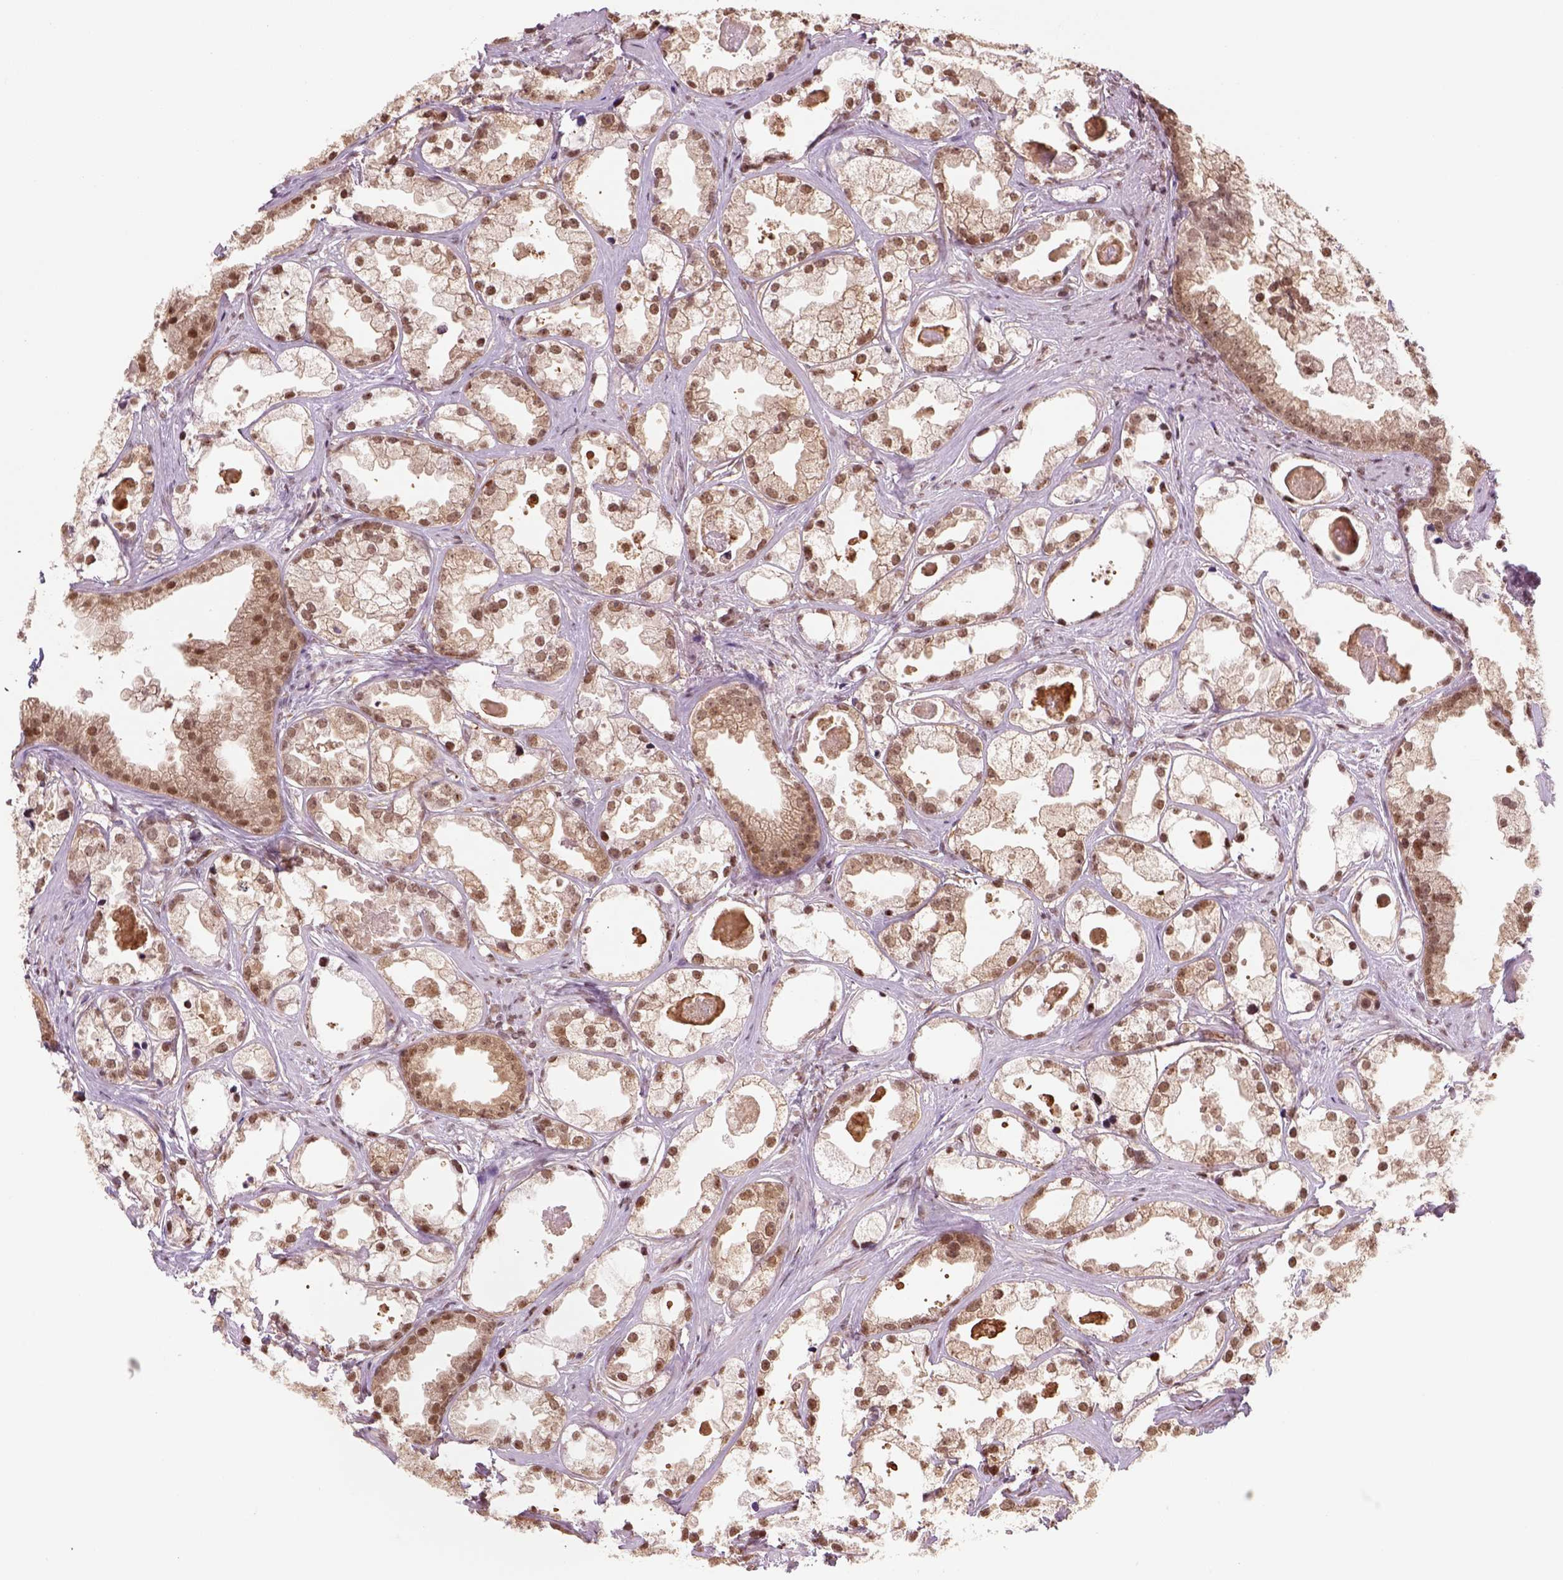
{"staining": {"intensity": "moderate", "quantity": ">75%", "location": "nuclear"}, "tissue": "prostate cancer", "cell_type": "Tumor cells", "image_type": "cancer", "snomed": [{"axis": "morphology", "description": "Adenocarcinoma, Low grade"}, {"axis": "topography", "description": "Prostate"}], "caption": "Human prostate cancer stained for a protein (brown) demonstrates moderate nuclear positive positivity in about >75% of tumor cells.", "gene": "GOT1", "patient": {"sex": "male", "age": 65}}